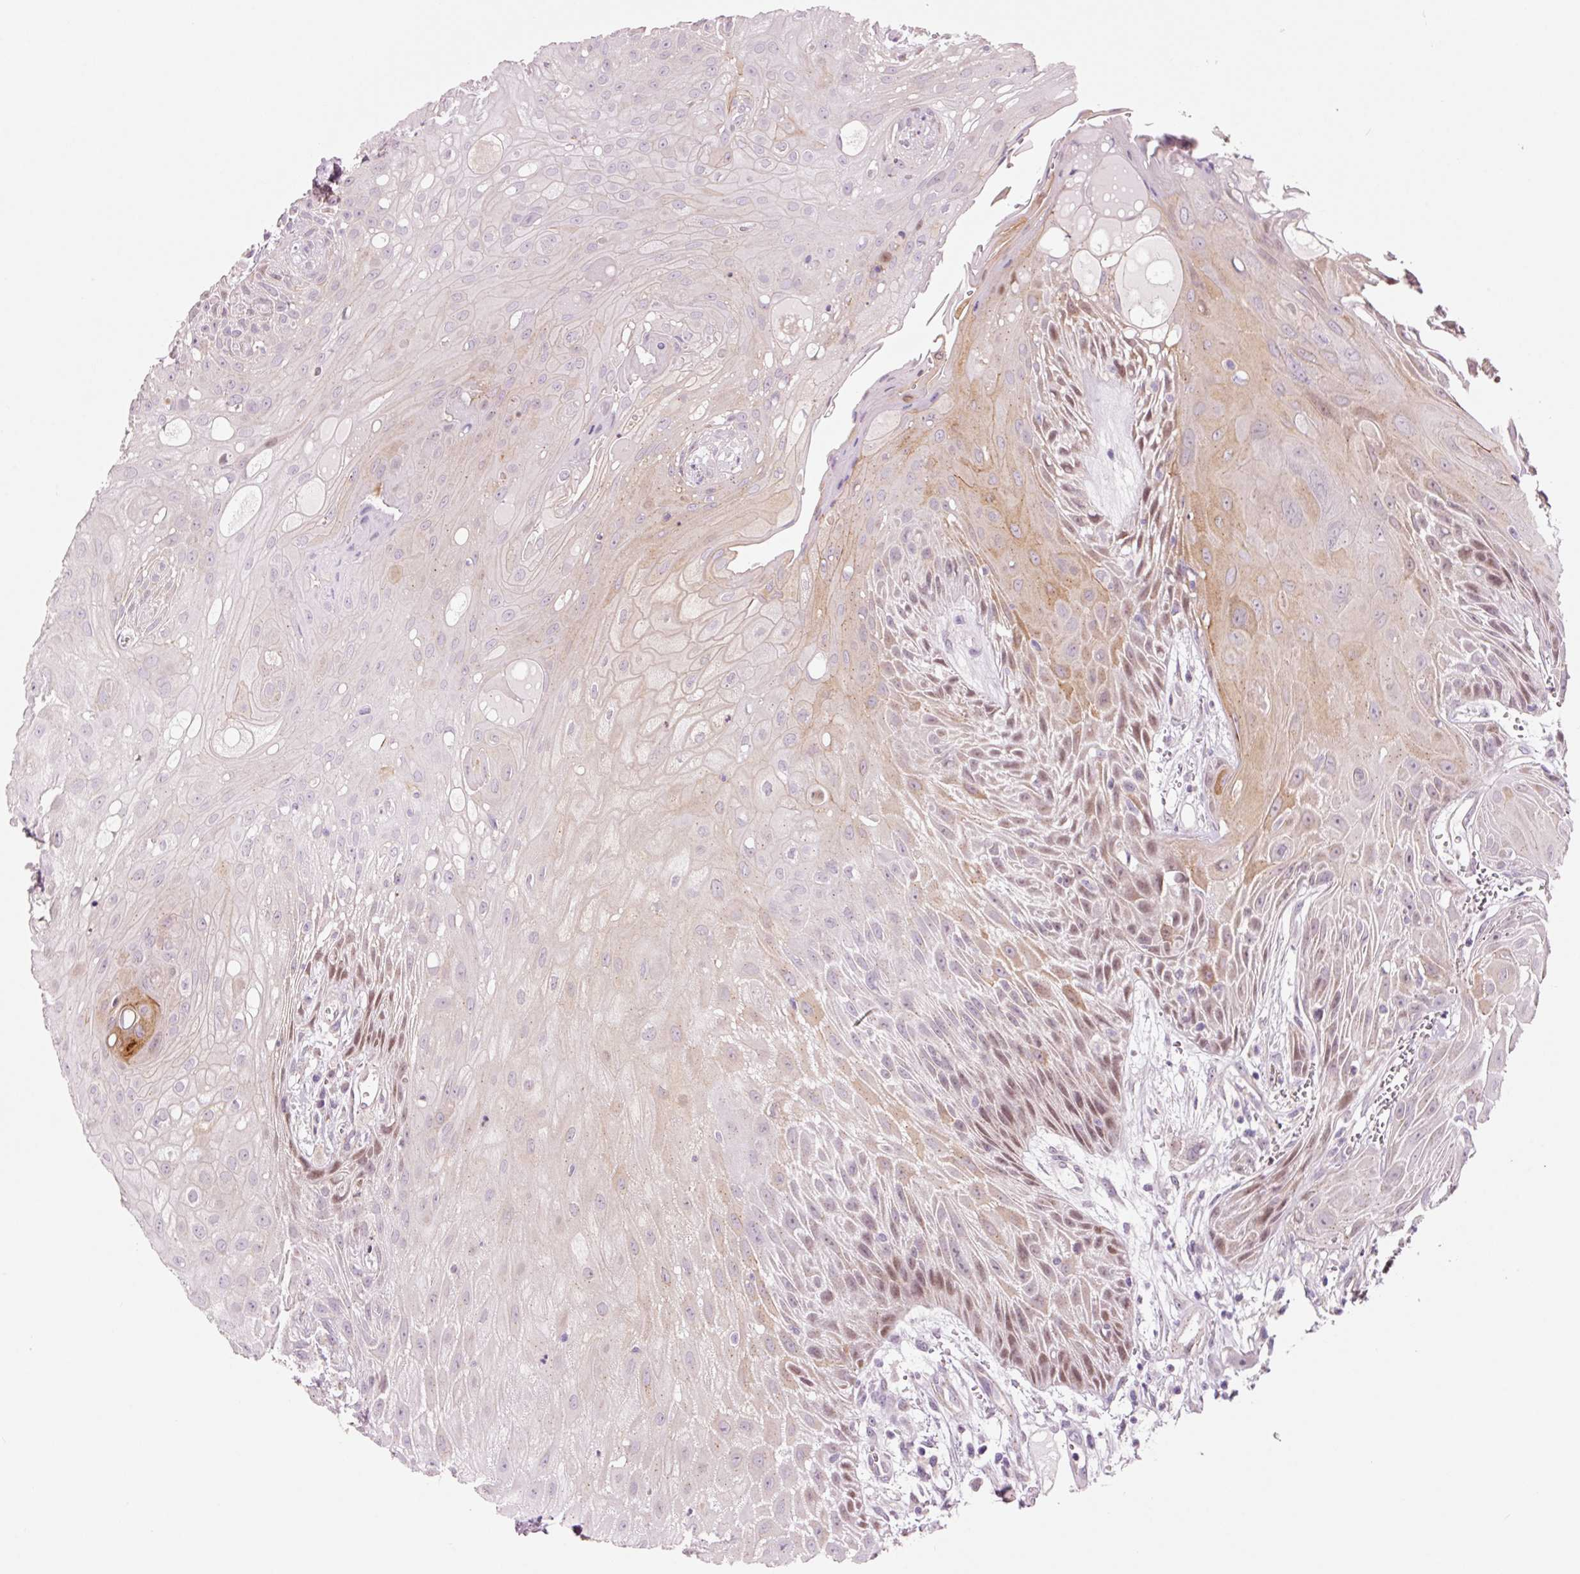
{"staining": {"intensity": "moderate", "quantity": "25%-75%", "location": "nuclear"}, "tissue": "head and neck cancer", "cell_type": "Tumor cells", "image_type": "cancer", "snomed": [{"axis": "morphology", "description": "Squamous cell carcinoma, NOS"}, {"axis": "topography", "description": "Head-Neck"}], "caption": "A high-resolution histopathology image shows immunohistochemistry staining of head and neck cancer, which exhibits moderate nuclear positivity in approximately 25%-75% of tumor cells. Using DAB (brown) and hematoxylin (blue) stains, captured at high magnification using brightfield microscopy.", "gene": "DAPP1", "patient": {"sex": "female", "age": 73}}